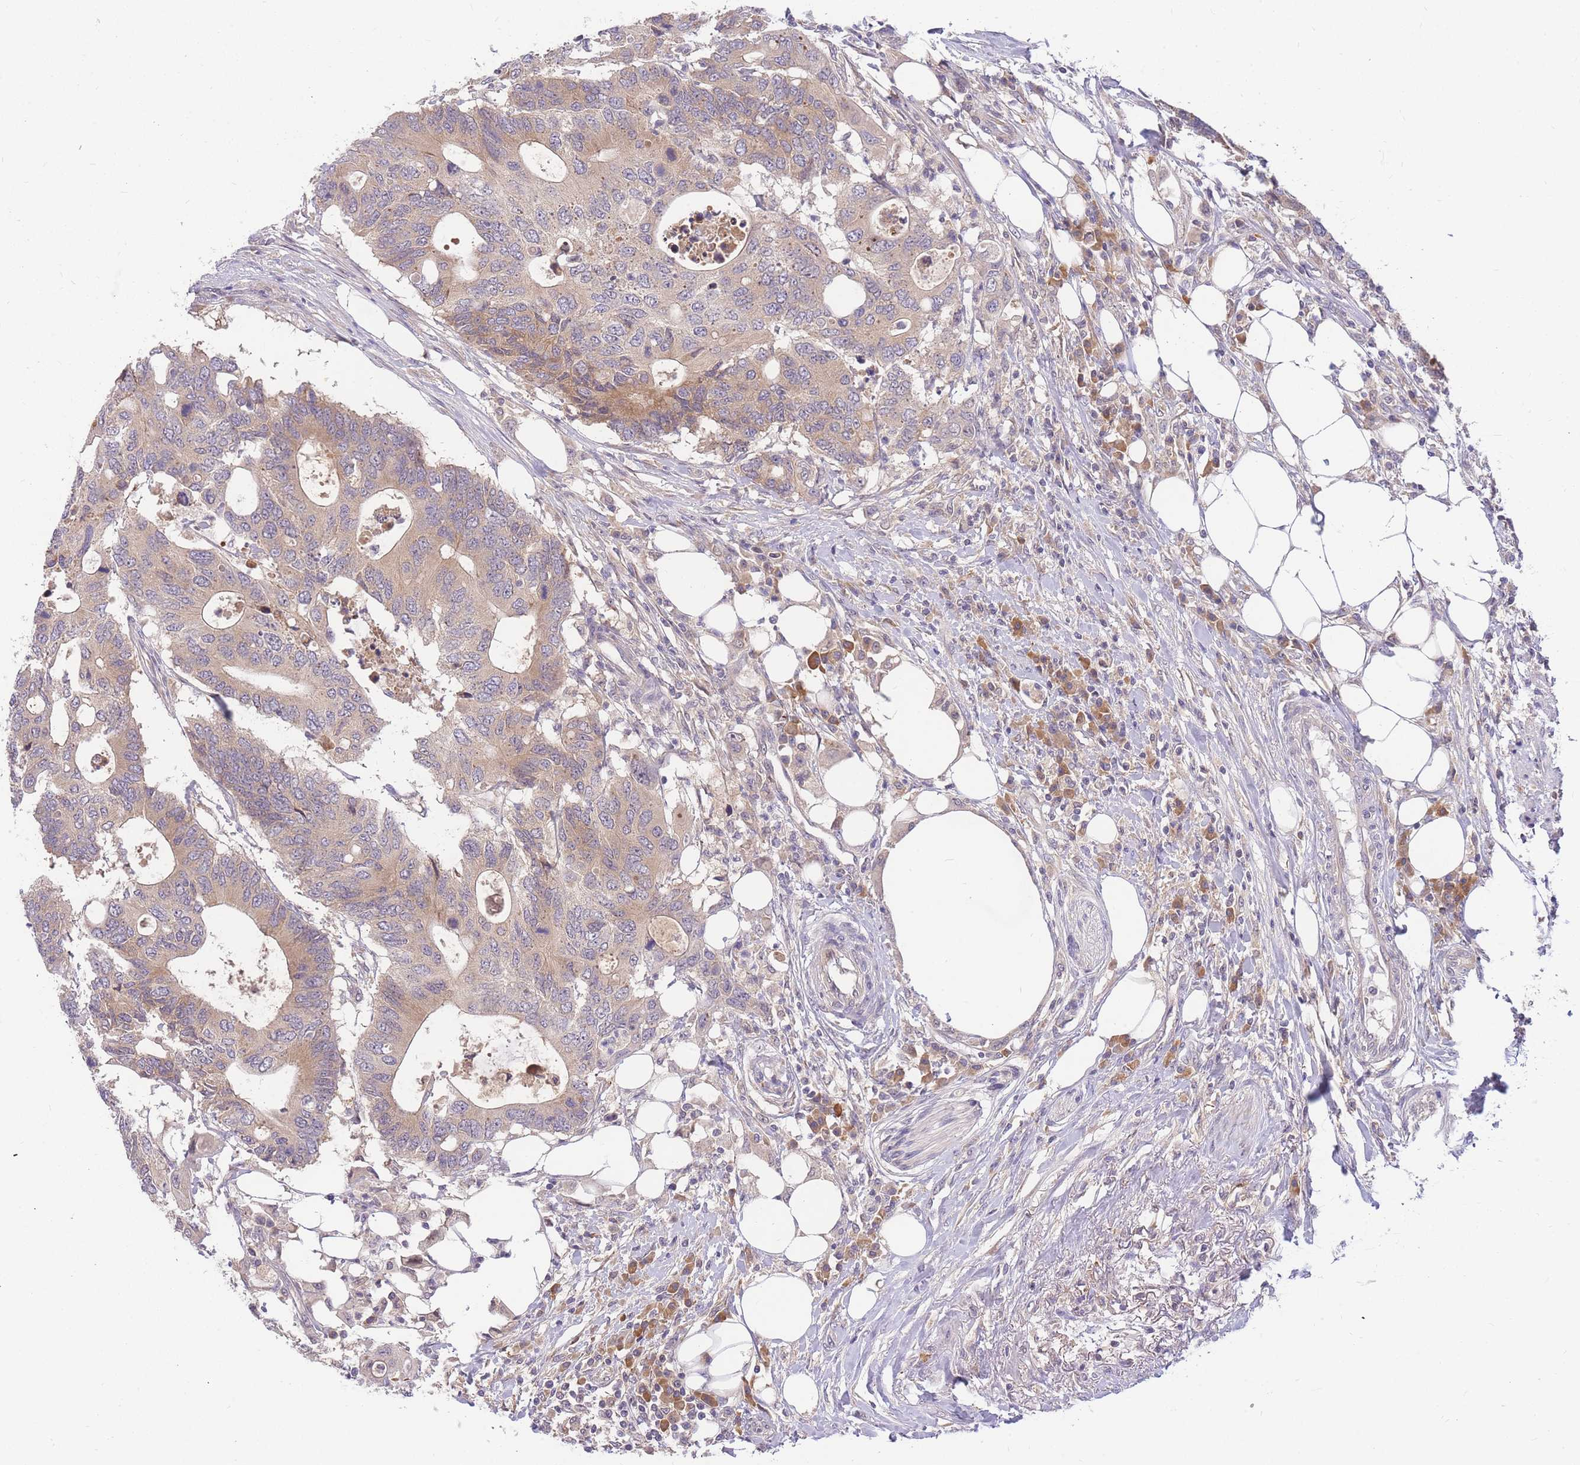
{"staining": {"intensity": "weak", "quantity": ">75%", "location": "cytoplasmic/membranous"}, "tissue": "colorectal cancer", "cell_type": "Tumor cells", "image_type": "cancer", "snomed": [{"axis": "morphology", "description": "Adenocarcinoma, NOS"}, {"axis": "topography", "description": "Colon"}], "caption": "Immunohistochemical staining of adenocarcinoma (colorectal) exhibits low levels of weak cytoplasmic/membranous expression in about >75% of tumor cells.", "gene": "ZNF577", "patient": {"sex": "male", "age": 71}}